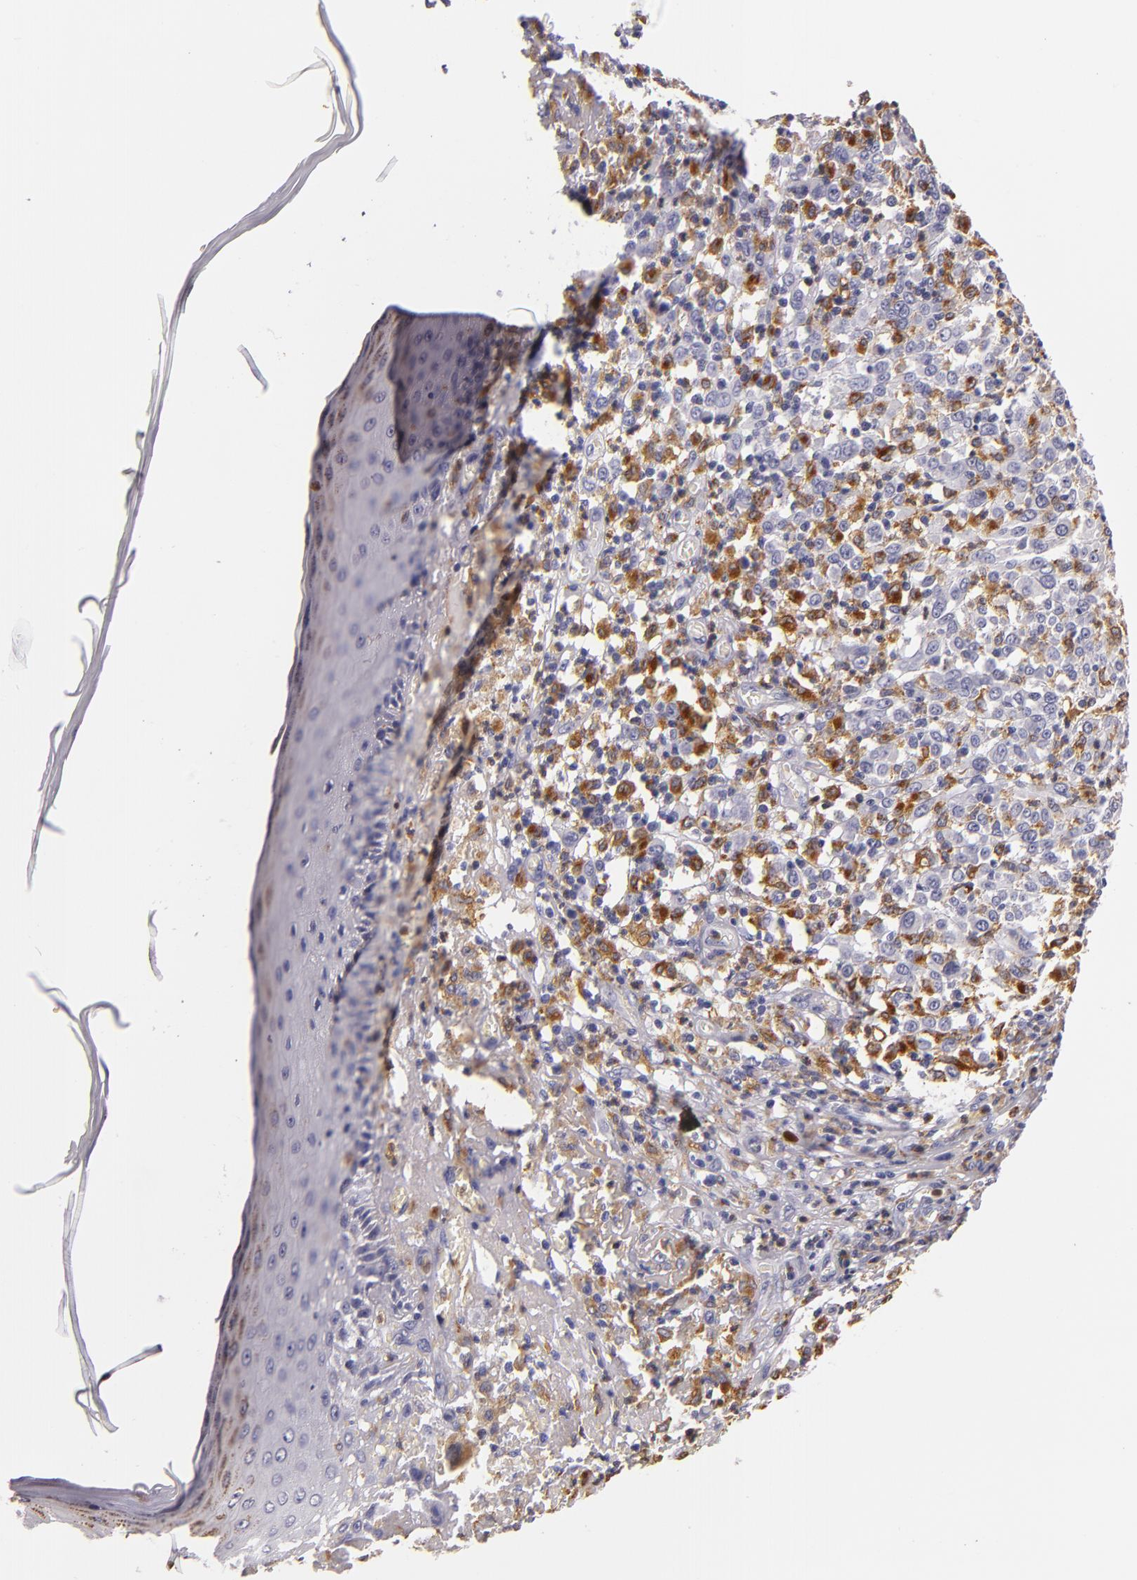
{"staining": {"intensity": "negative", "quantity": "none", "location": "none"}, "tissue": "melanoma", "cell_type": "Tumor cells", "image_type": "cancer", "snomed": [{"axis": "morphology", "description": "Malignant melanoma, NOS"}, {"axis": "topography", "description": "Skin"}], "caption": "Human melanoma stained for a protein using IHC exhibits no staining in tumor cells.", "gene": "TLR8", "patient": {"sex": "female", "age": 49}}